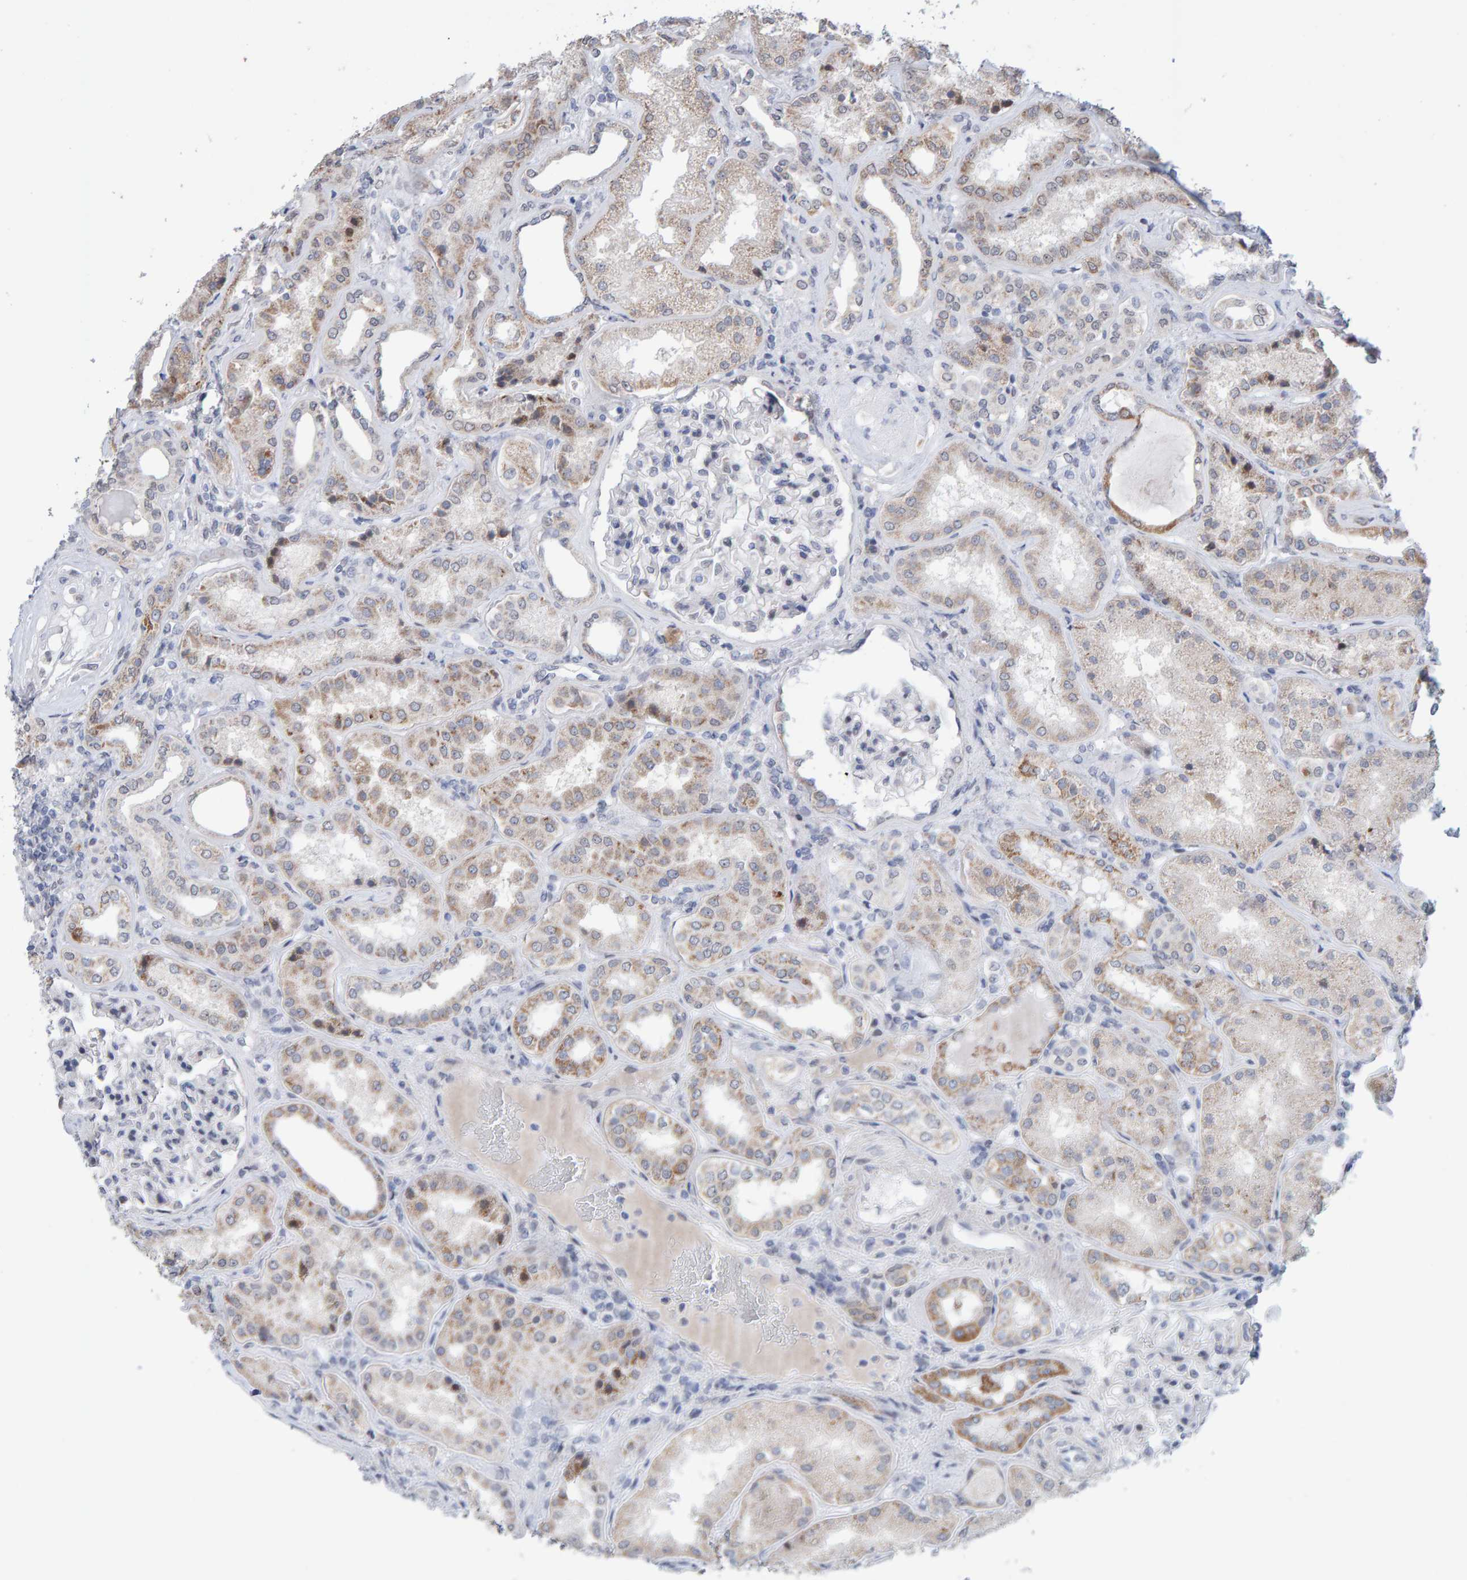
{"staining": {"intensity": "negative", "quantity": "none", "location": "none"}, "tissue": "kidney", "cell_type": "Cells in glomeruli", "image_type": "normal", "snomed": [{"axis": "morphology", "description": "Normal tissue, NOS"}, {"axis": "topography", "description": "Kidney"}], "caption": "IHC of benign kidney reveals no positivity in cells in glomeruli.", "gene": "USP43", "patient": {"sex": "female", "age": 56}}